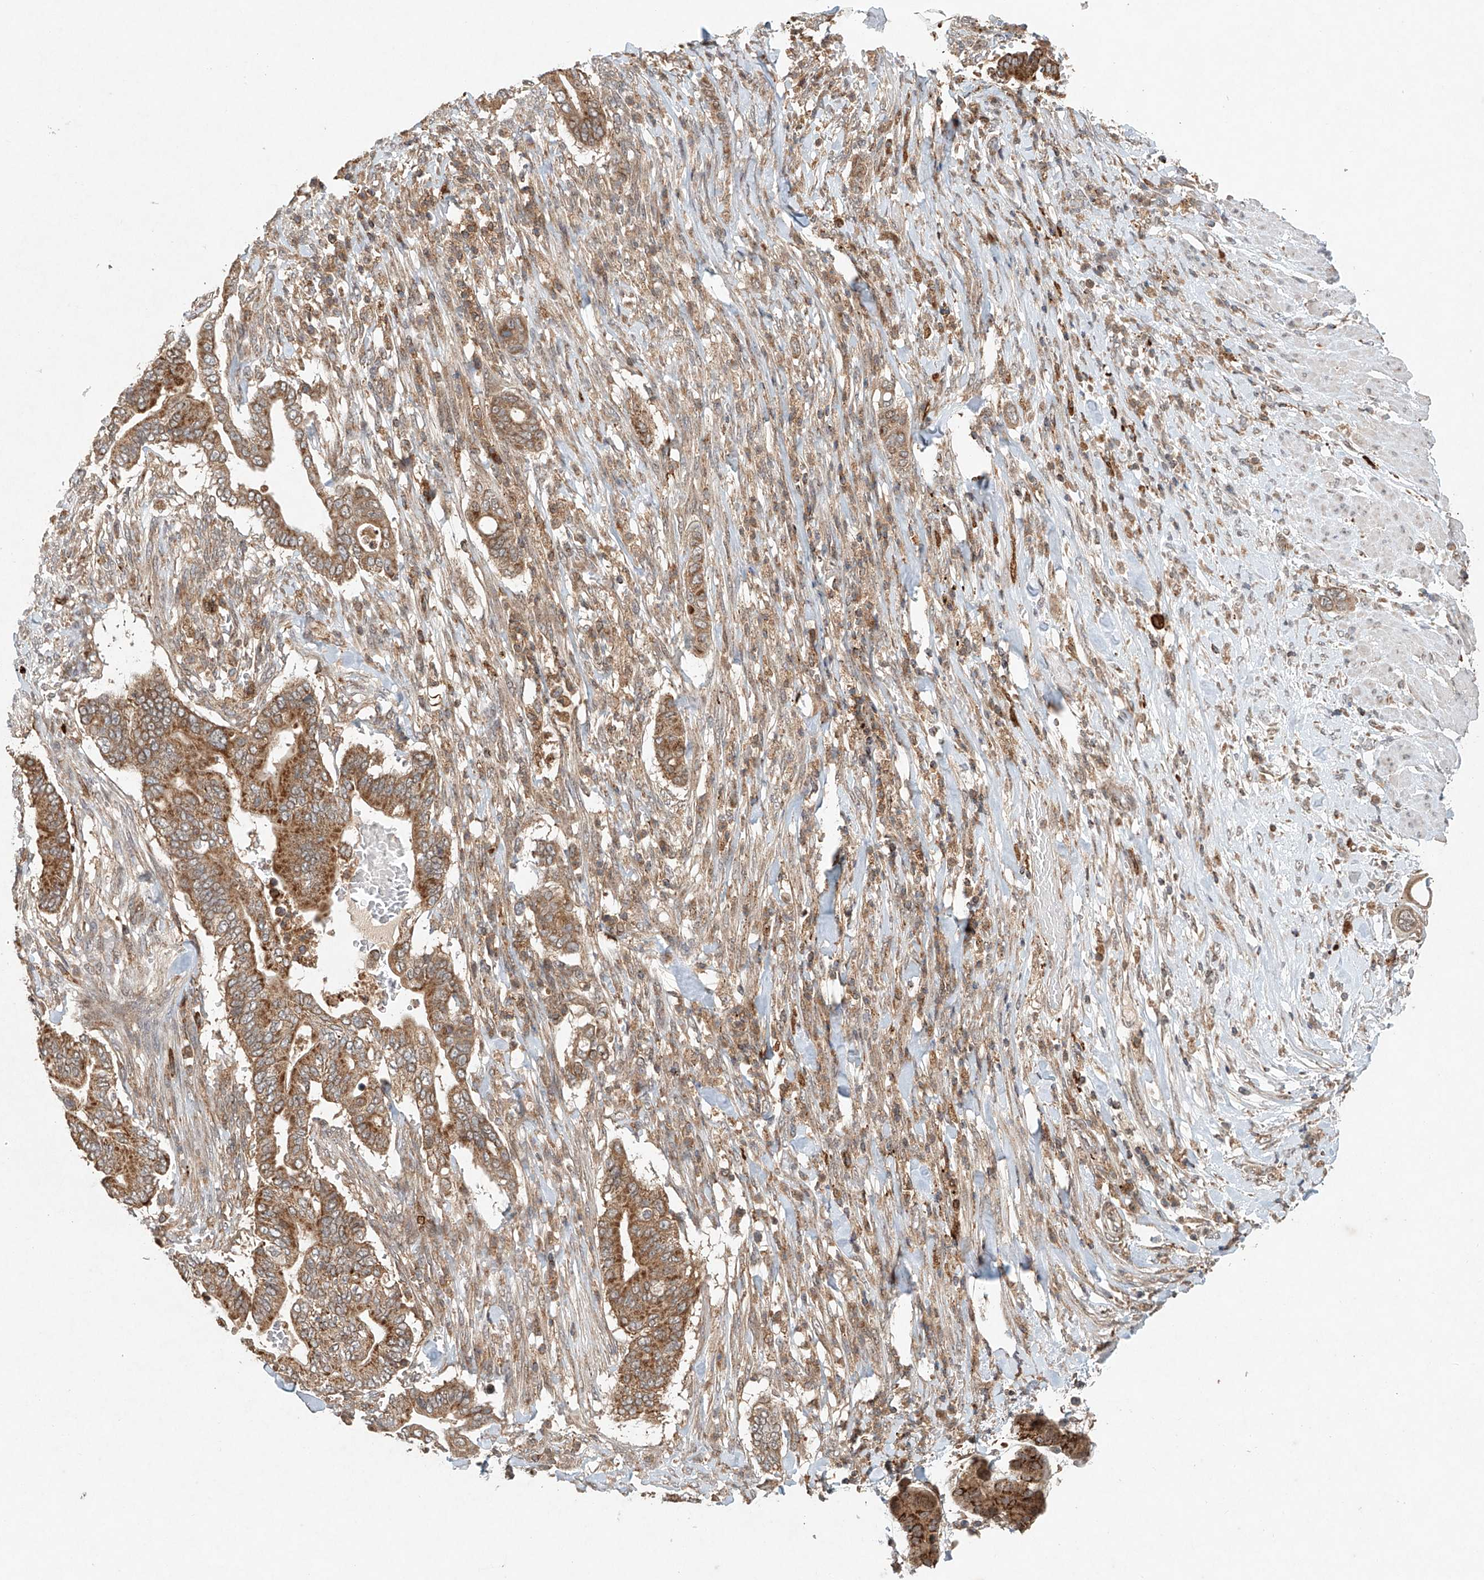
{"staining": {"intensity": "moderate", "quantity": ">75%", "location": "cytoplasmic/membranous"}, "tissue": "pancreatic cancer", "cell_type": "Tumor cells", "image_type": "cancer", "snomed": [{"axis": "morphology", "description": "Adenocarcinoma, NOS"}, {"axis": "topography", "description": "Pancreas"}], "caption": "Moderate cytoplasmic/membranous staining for a protein is seen in approximately >75% of tumor cells of pancreatic cancer using IHC.", "gene": "DCAF11", "patient": {"sex": "male", "age": 68}}